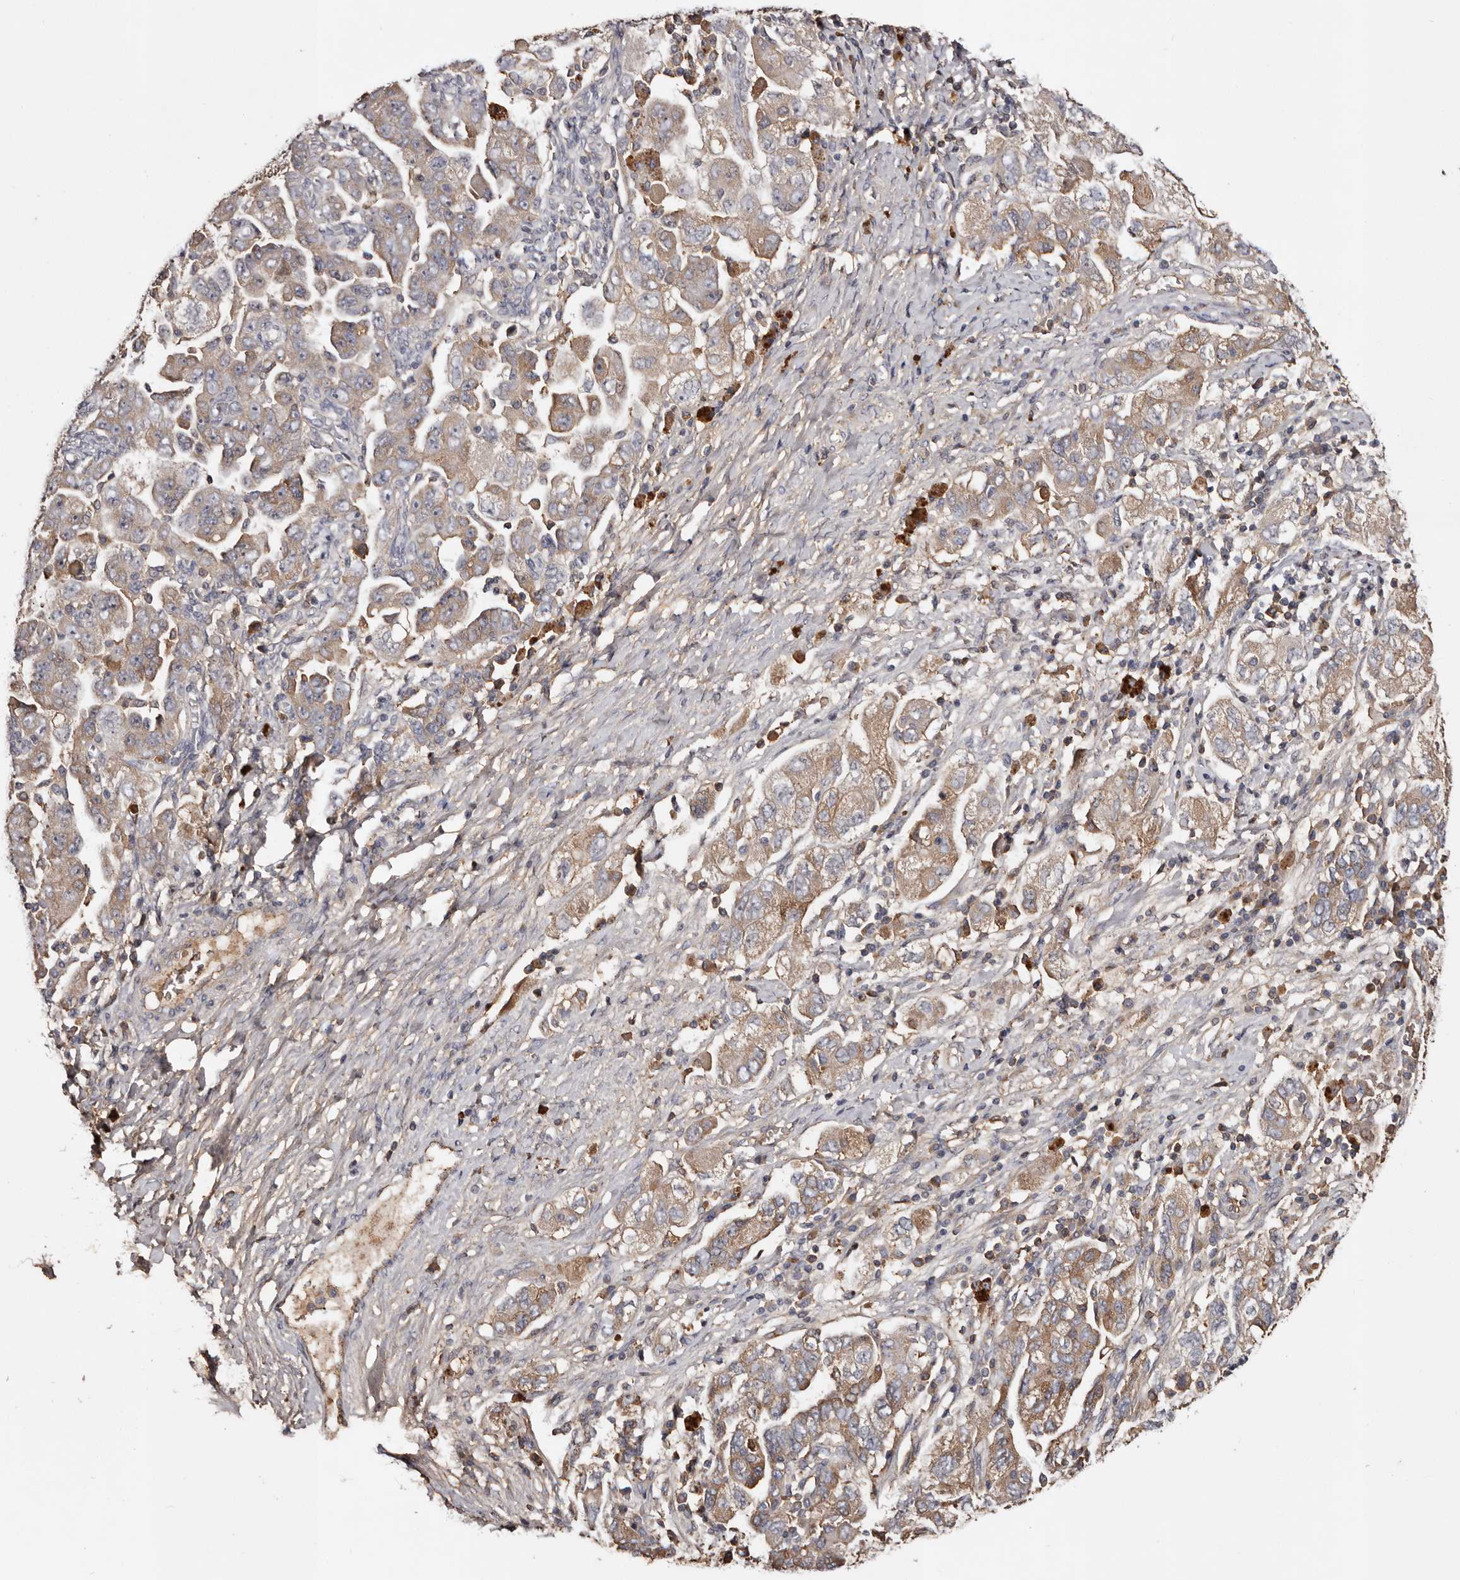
{"staining": {"intensity": "weak", "quantity": "25%-75%", "location": "cytoplasmic/membranous"}, "tissue": "ovarian cancer", "cell_type": "Tumor cells", "image_type": "cancer", "snomed": [{"axis": "morphology", "description": "Carcinoma, NOS"}, {"axis": "morphology", "description": "Cystadenocarcinoma, serous, NOS"}, {"axis": "topography", "description": "Ovary"}], "caption": "Immunohistochemistry (IHC) of human ovarian cancer (serous cystadenocarcinoma) exhibits low levels of weak cytoplasmic/membranous expression in about 25%-75% of tumor cells. The staining was performed using DAB (3,3'-diaminobenzidine), with brown indicating positive protein expression. Nuclei are stained blue with hematoxylin.", "gene": "CYP1B1", "patient": {"sex": "female", "age": 69}}